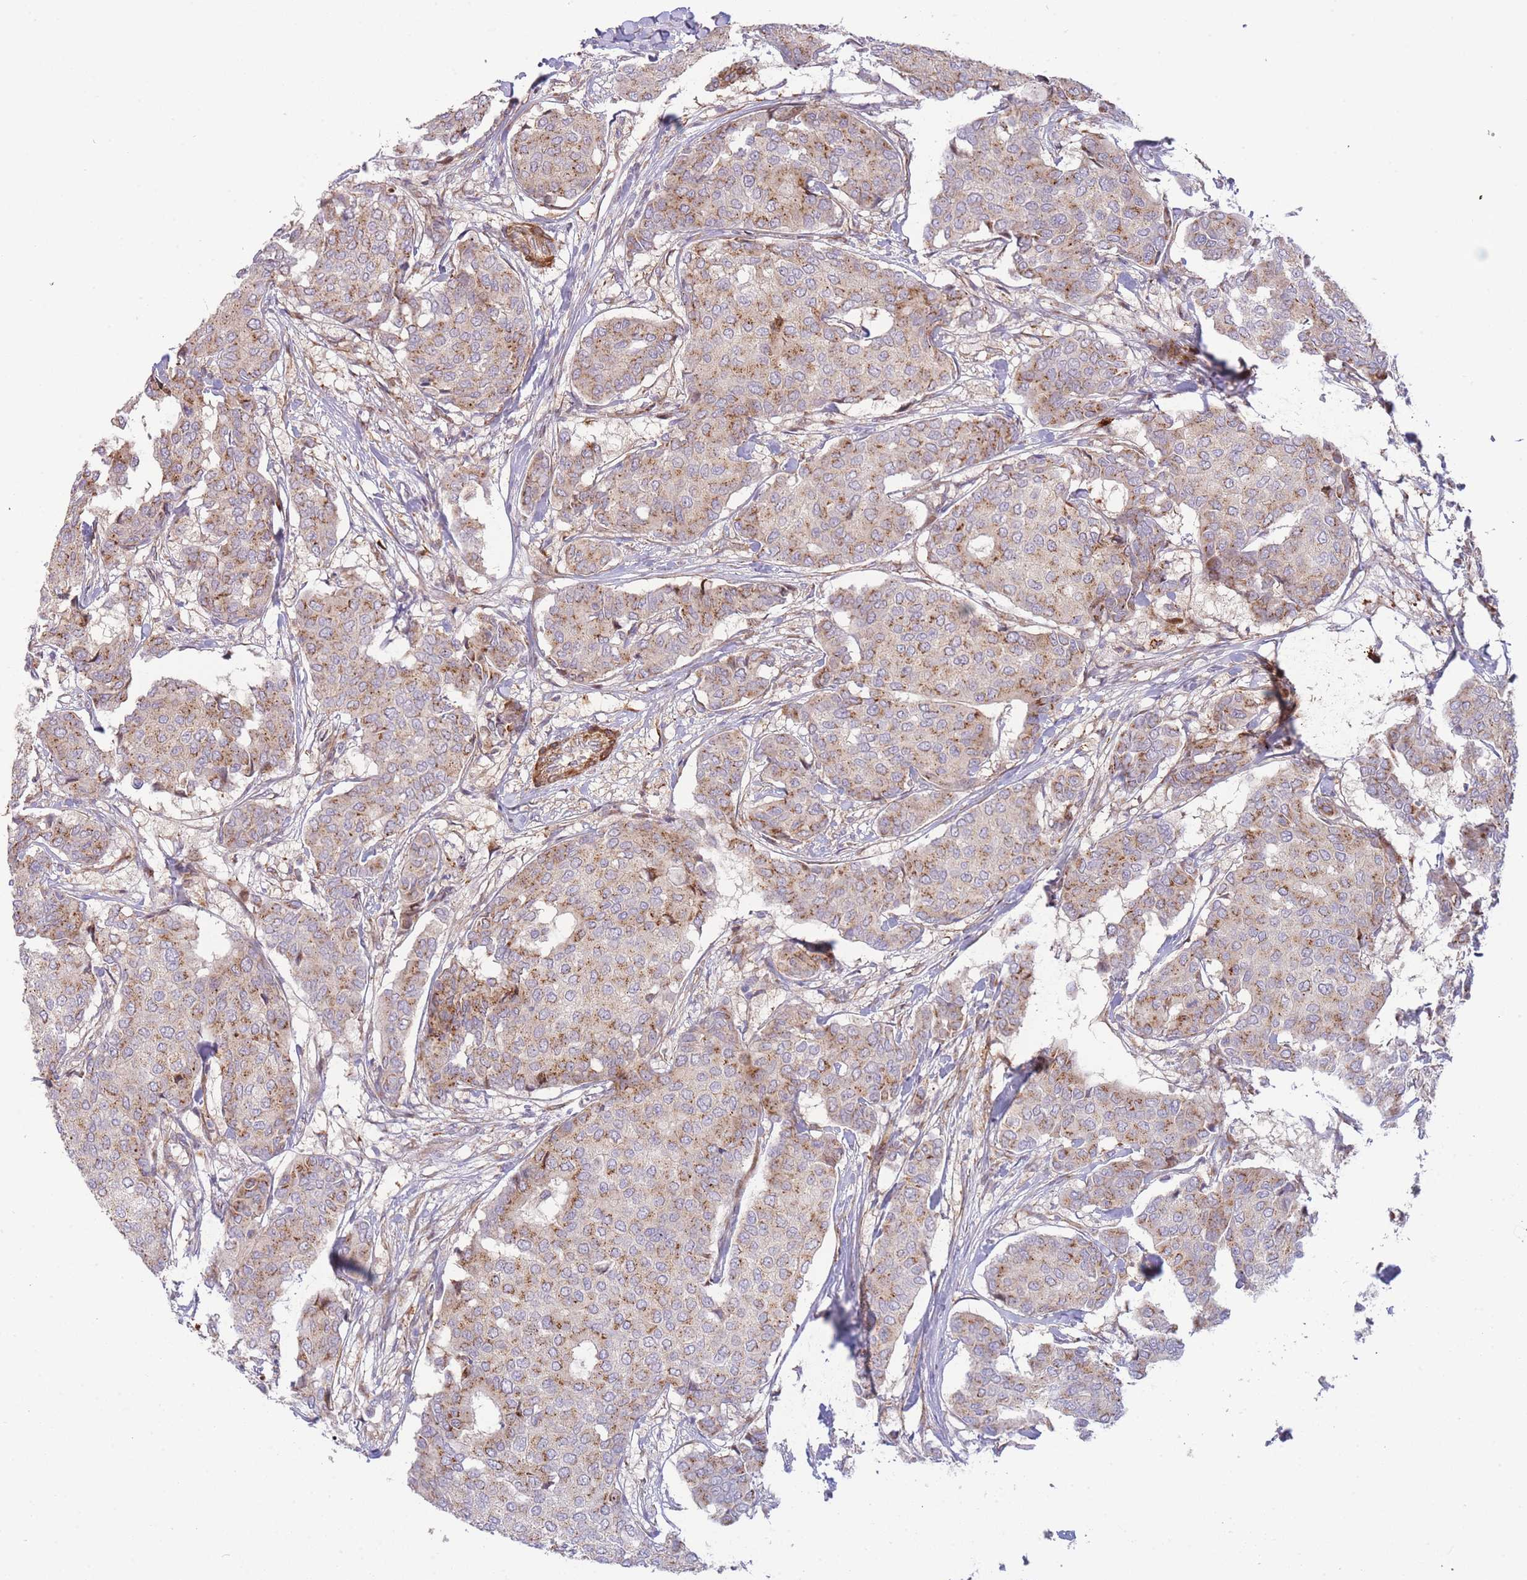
{"staining": {"intensity": "moderate", "quantity": "25%-75%", "location": "cytoplasmic/membranous"}, "tissue": "breast cancer", "cell_type": "Tumor cells", "image_type": "cancer", "snomed": [{"axis": "morphology", "description": "Duct carcinoma"}, {"axis": "topography", "description": "Breast"}], "caption": "Immunohistochemistry (IHC) of human breast infiltrating ductal carcinoma demonstrates medium levels of moderate cytoplasmic/membranous positivity in about 25%-75% of tumor cells. (DAB (3,3'-diaminobenzidine) = brown stain, brightfield microscopy at high magnification).", "gene": "ATP5MC2", "patient": {"sex": "female", "age": 75}}